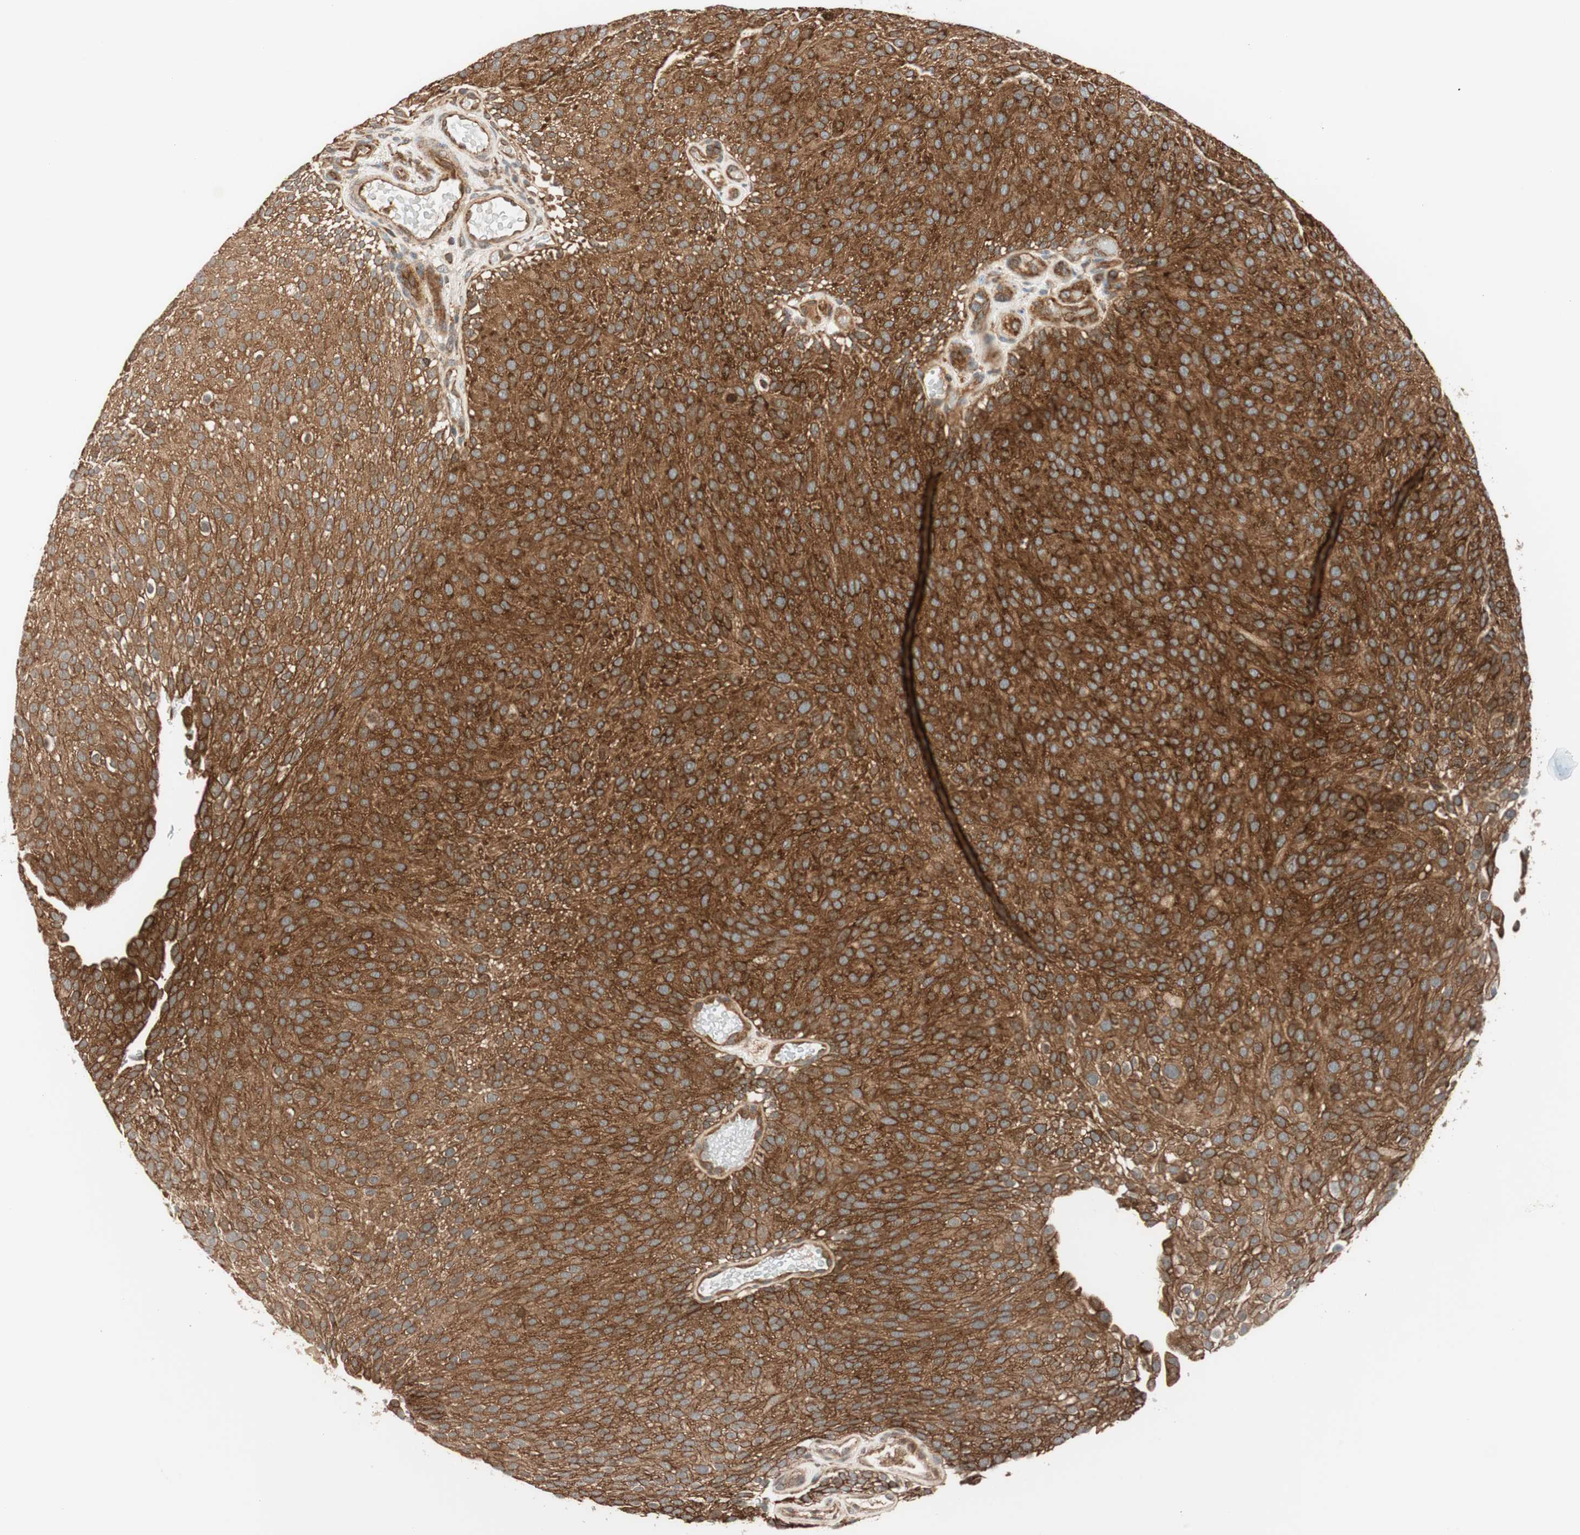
{"staining": {"intensity": "strong", "quantity": ">75%", "location": "cytoplasmic/membranous"}, "tissue": "urothelial cancer", "cell_type": "Tumor cells", "image_type": "cancer", "snomed": [{"axis": "morphology", "description": "Urothelial carcinoma, Low grade"}, {"axis": "topography", "description": "Urinary bladder"}], "caption": "Urothelial cancer stained with IHC exhibits strong cytoplasmic/membranous positivity in approximately >75% of tumor cells.", "gene": "ABI1", "patient": {"sex": "male", "age": 78}}